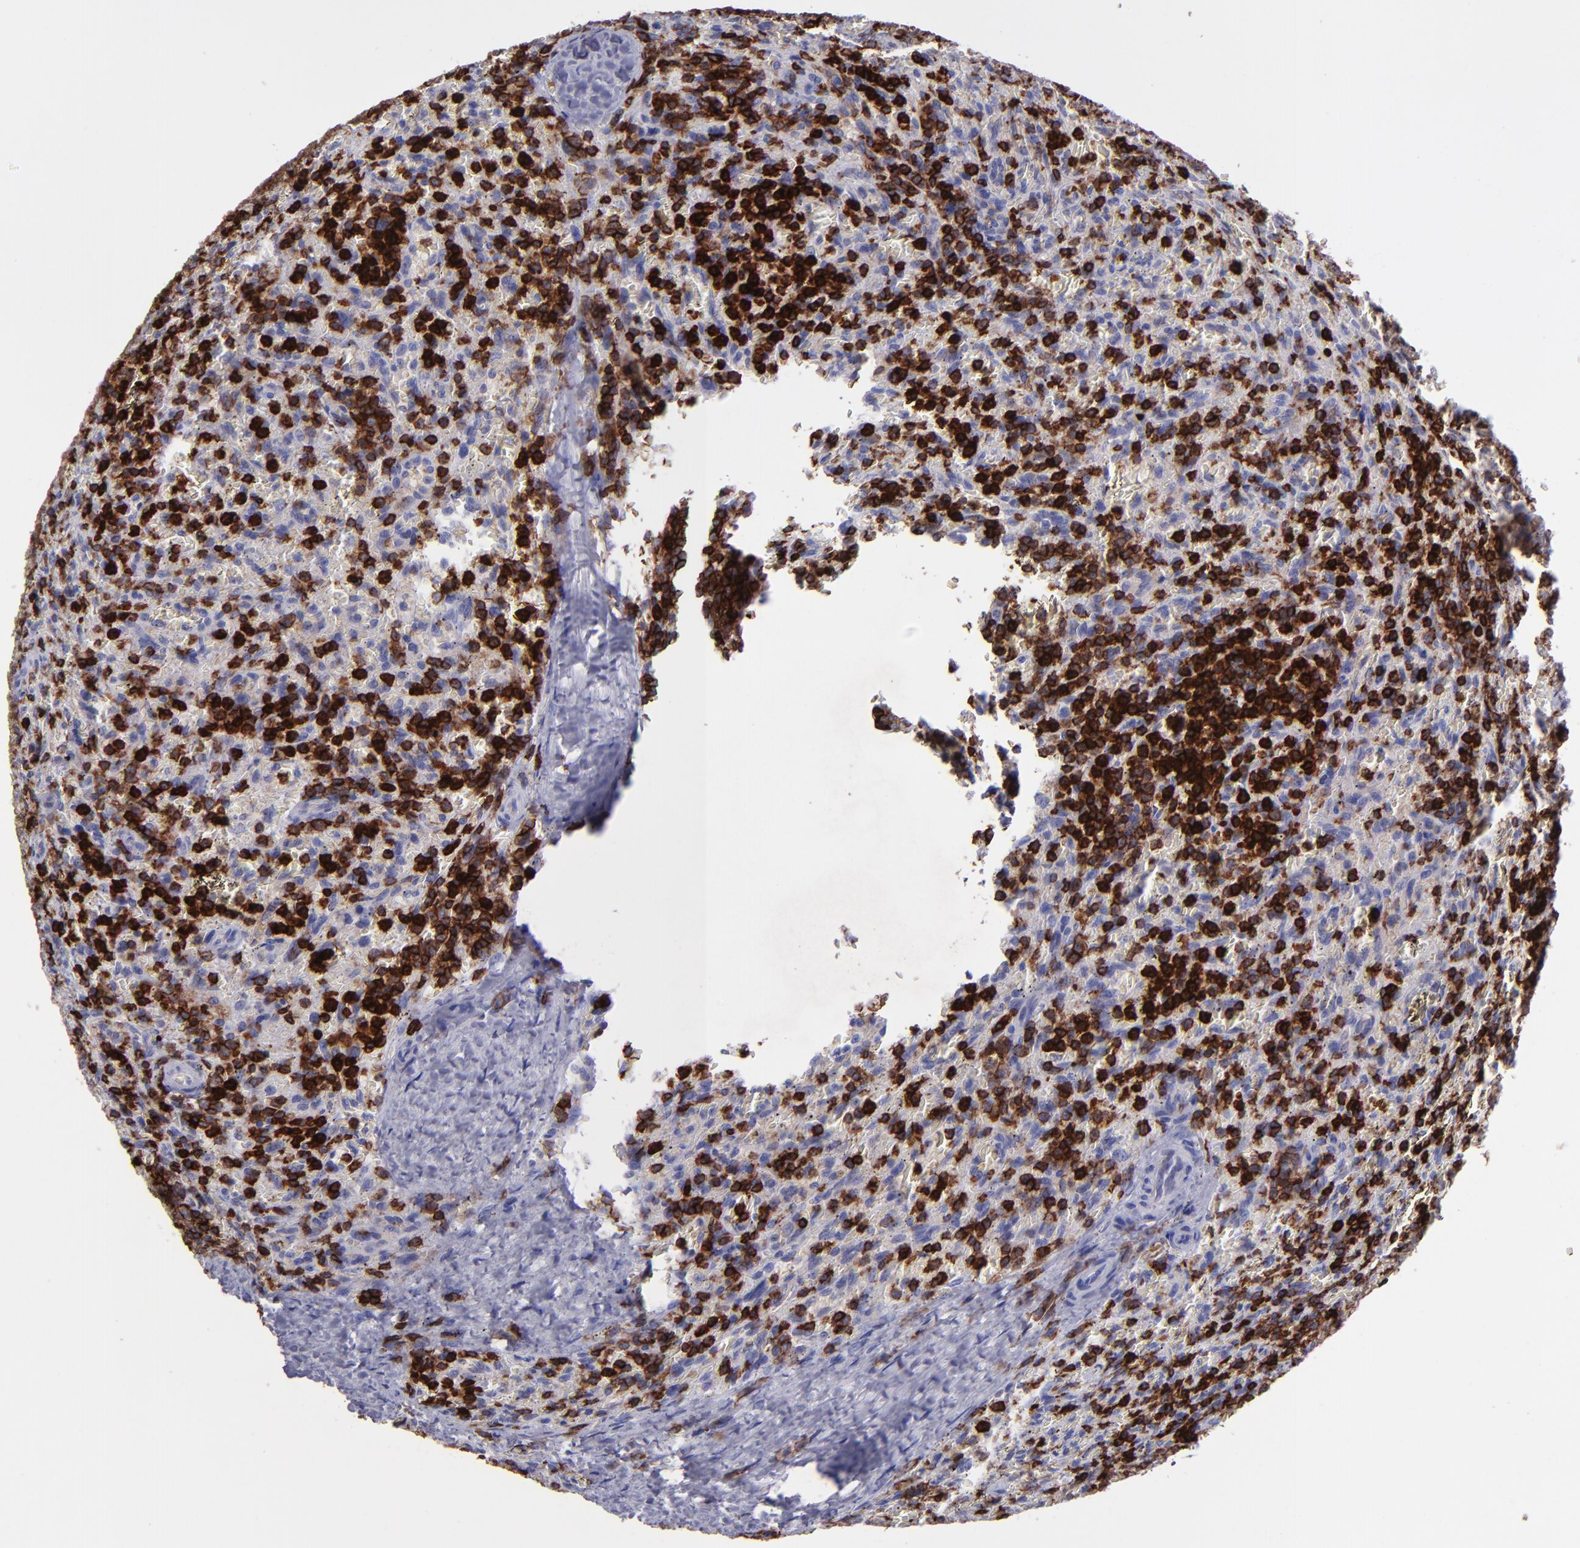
{"staining": {"intensity": "strong", "quantity": ">75%", "location": "cytoplasmic/membranous"}, "tissue": "lymphoma", "cell_type": "Tumor cells", "image_type": "cancer", "snomed": [{"axis": "morphology", "description": "Malignant lymphoma, non-Hodgkin's type, Low grade"}, {"axis": "topography", "description": "Spleen"}], "caption": "Human malignant lymphoma, non-Hodgkin's type (low-grade) stained for a protein (brown) exhibits strong cytoplasmic/membranous positive staining in about >75% of tumor cells.", "gene": "ICAM3", "patient": {"sex": "female", "age": 64}}